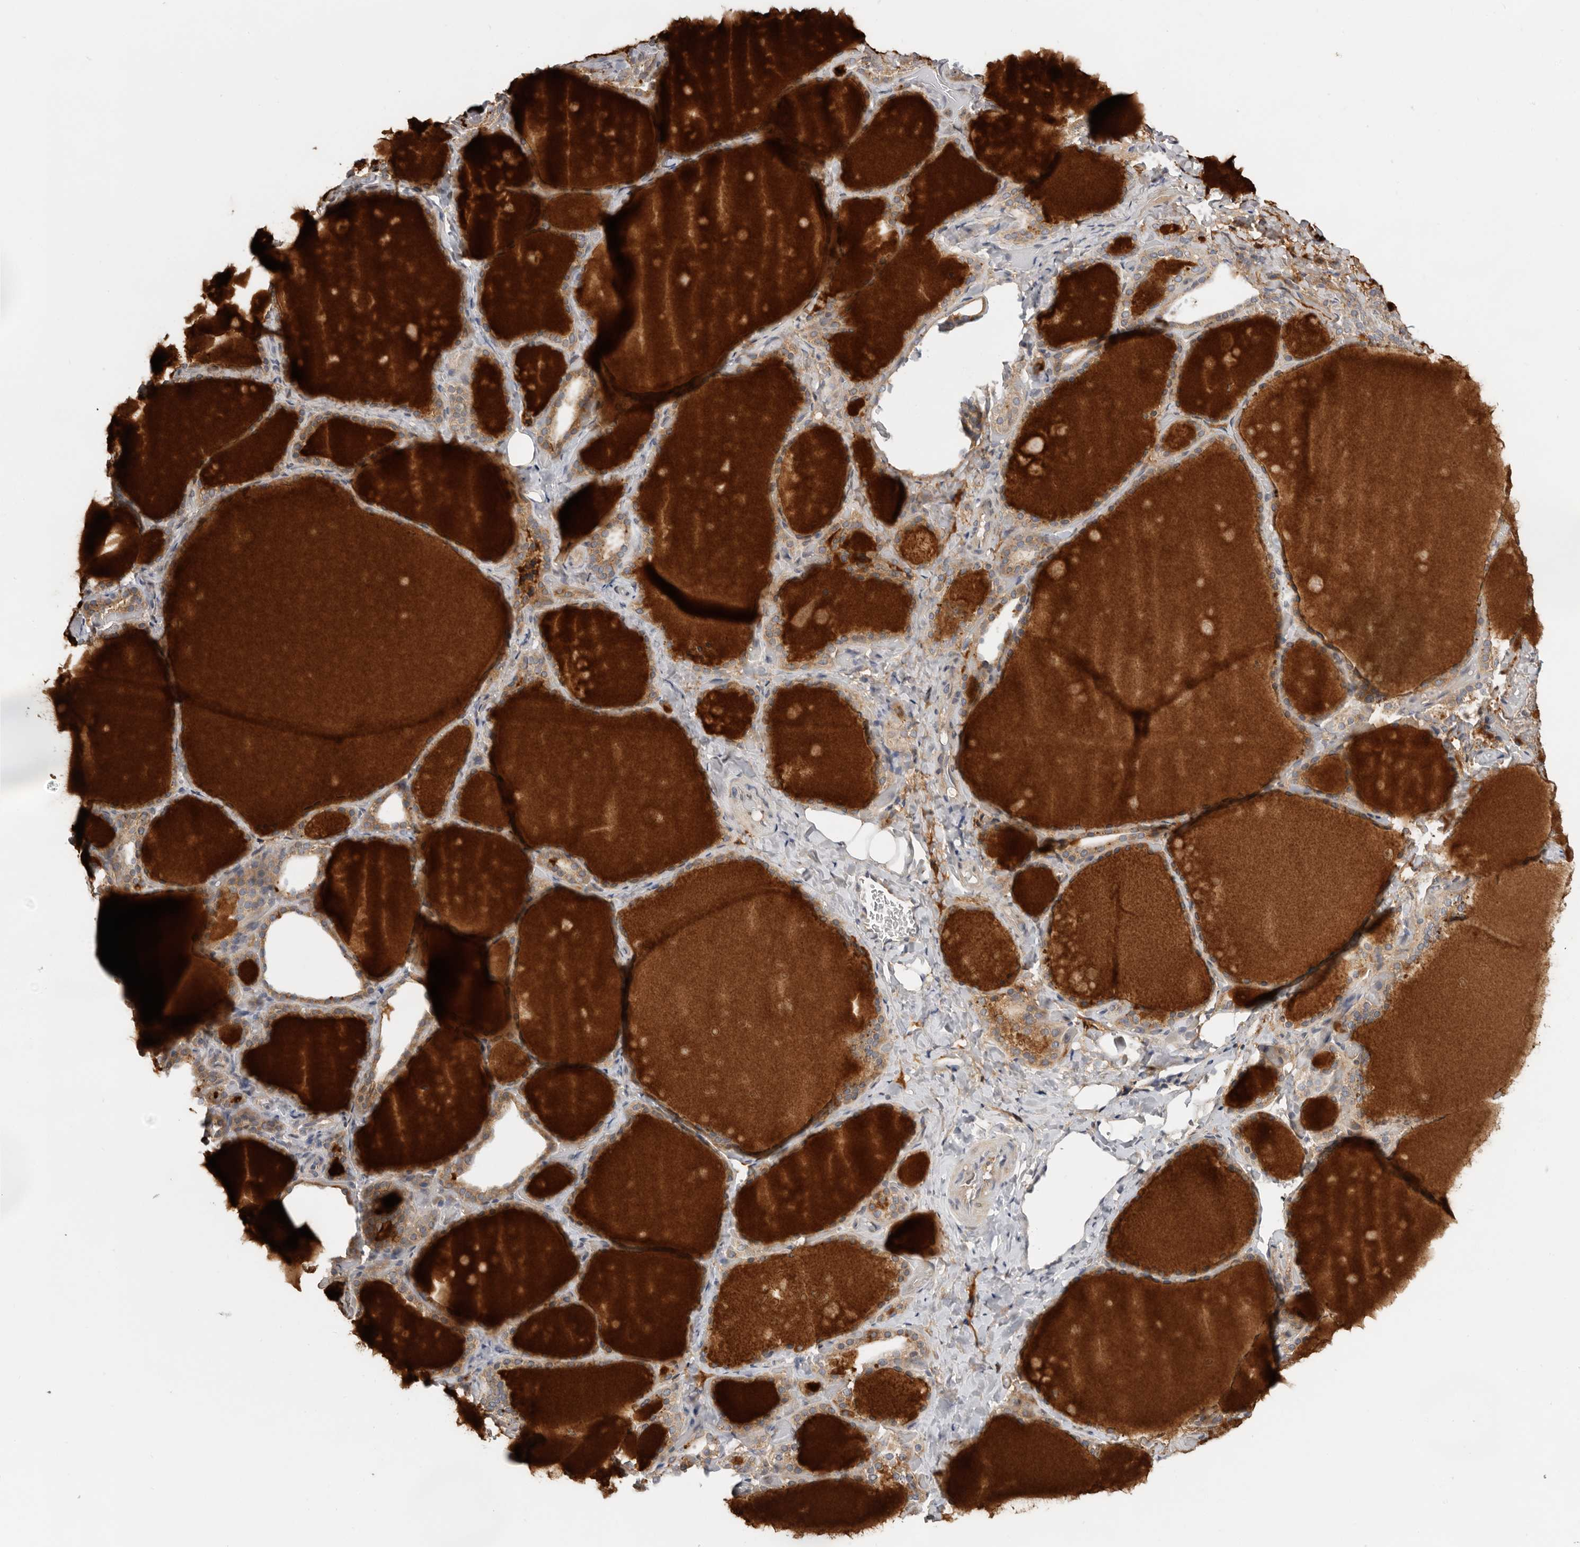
{"staining": {"intensity": "moderate", "quantity": ">75%", "location": "cytoplasmic/membranous"}, "tissue": "thyroid gland", "cell_type": "Glandular cells", "image_type": "normal", "snomed": [{"axis": "morphology", "description": "Normal tissue, NOS"}, {"axis": "topography", "description": "Thyroid gland"}], "caption": "High-magnification brightfield microscopy of normal thyroid gland stained with DAB (3,3'-diaminobenzidine) (brown) and counterstained with hematoxylin (blue). glandular cells exhibit moderate cytoplasmic/membranous positivity is identified in approximately>75% of cells.", "gene": "PPP1R42", "patient": {"sex": "female", "age": 44}}